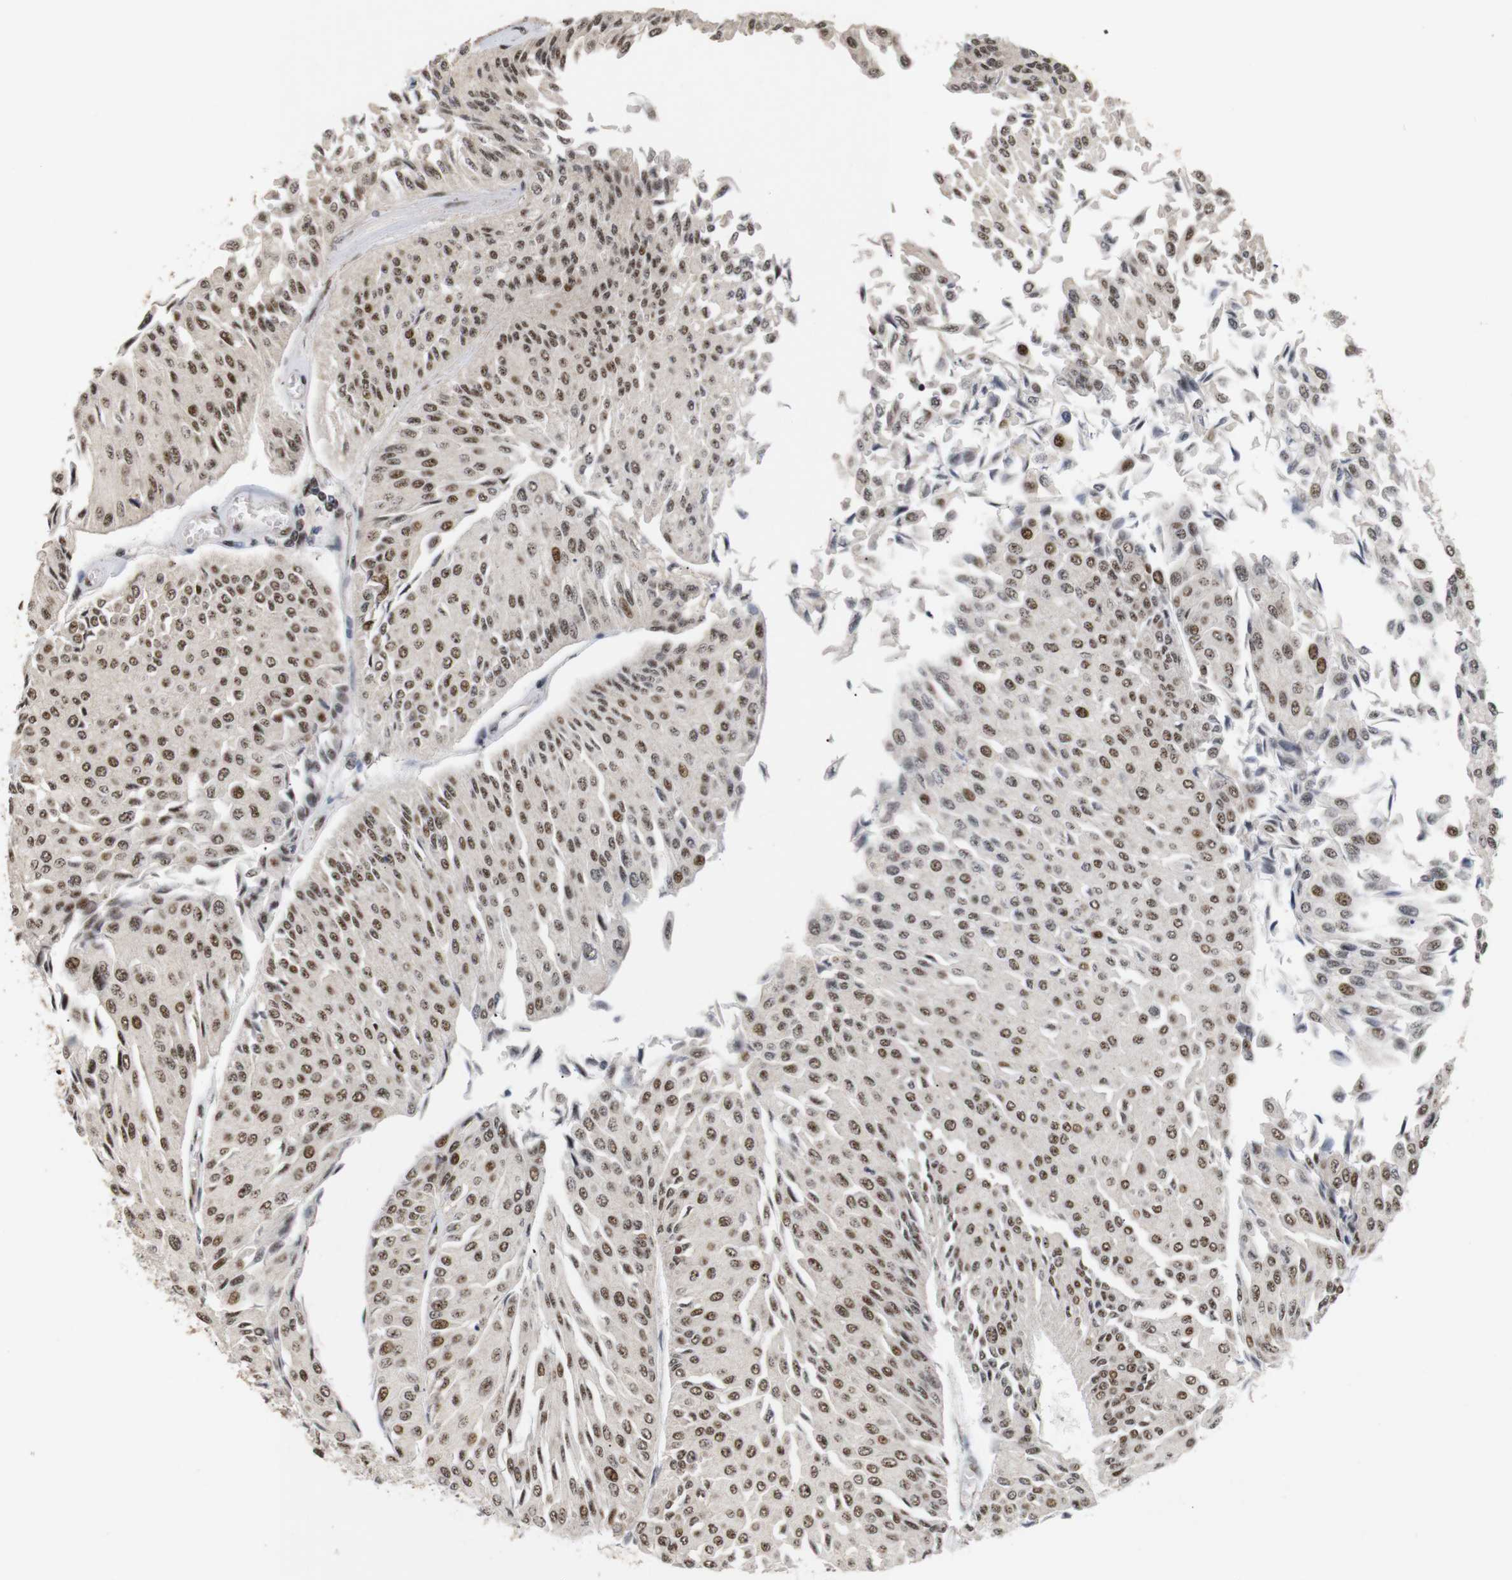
{"staining": {"intensity": "moderate", "quantity": ">75%", "location": "nuclear"}, "tissue": "urothelial cancer", "cell_type": "Tumor cells", "image_type": "cancer", "snomed": [{"axis": "morphology", "description": "Urothelial carcinoma, Low grade"}, {"axis": "topography", "description": "Urinary bladder"}], "caption": "Immunohistochemistry image of urothelial cancer stained for a protein (brown), which demonstrates medium levels of moderate nuclear expression in approximately >75% of tumor cells.", "gene": "PYM1", "patient": {"sex": "male", "age": 67}}